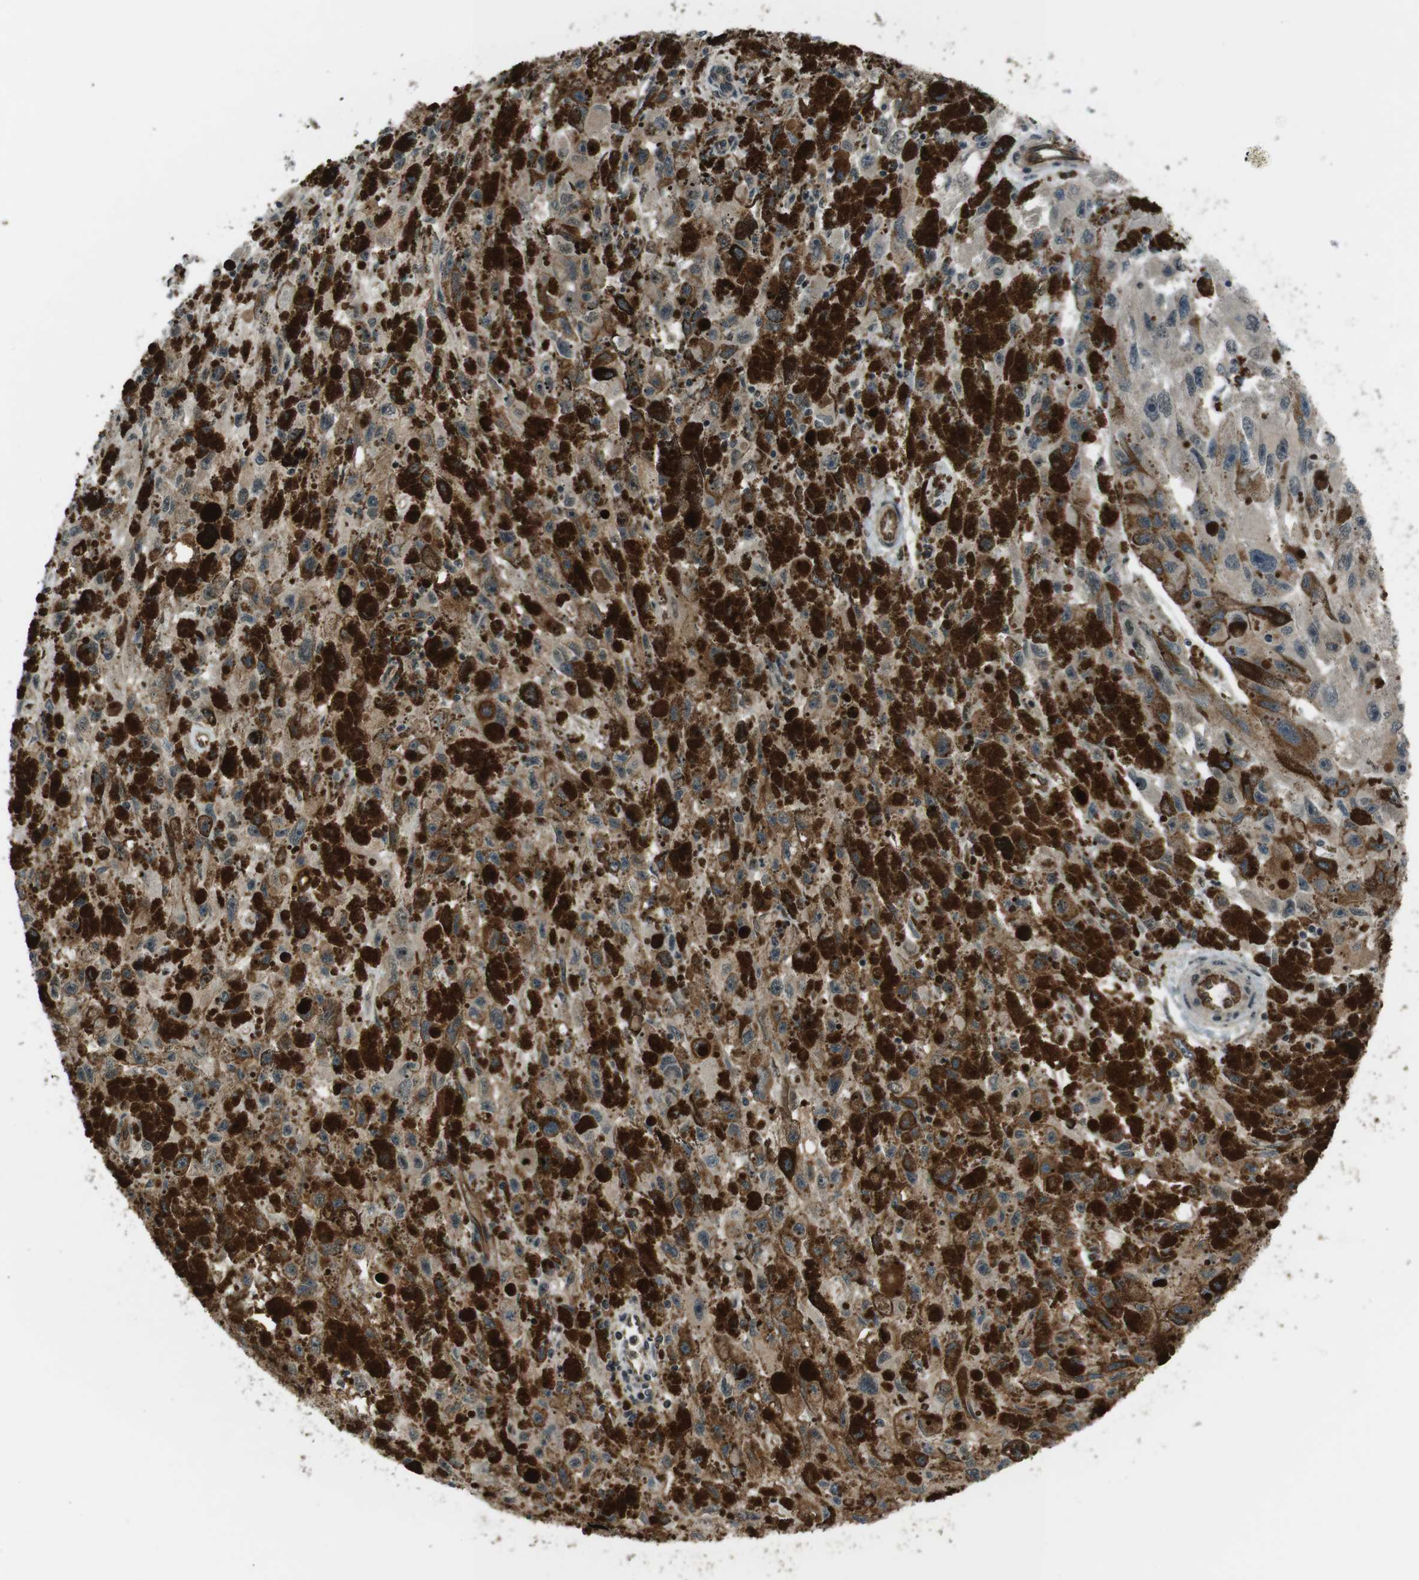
{"staining": {"intensity": "moderate", "quantity": "25%-75%", "location": "cytoplasmic/membranous"}, "tissue": "melanoma", "cell_type": "Tumor cells", "image_type": "cancer", "snomed": [{"axis": "morphology", "description": "Malignant melanoma, NOS"}, {"axis": "topography", "description": "Skin"}], "caption": "Protein expression analysis of human malignant melanoma reveals moderate cytoplasmic/membranous staining in about 25%-75% of tumor cells.", "gene": "TIAM2", "patient": {"sex": "female", "age": 104}}